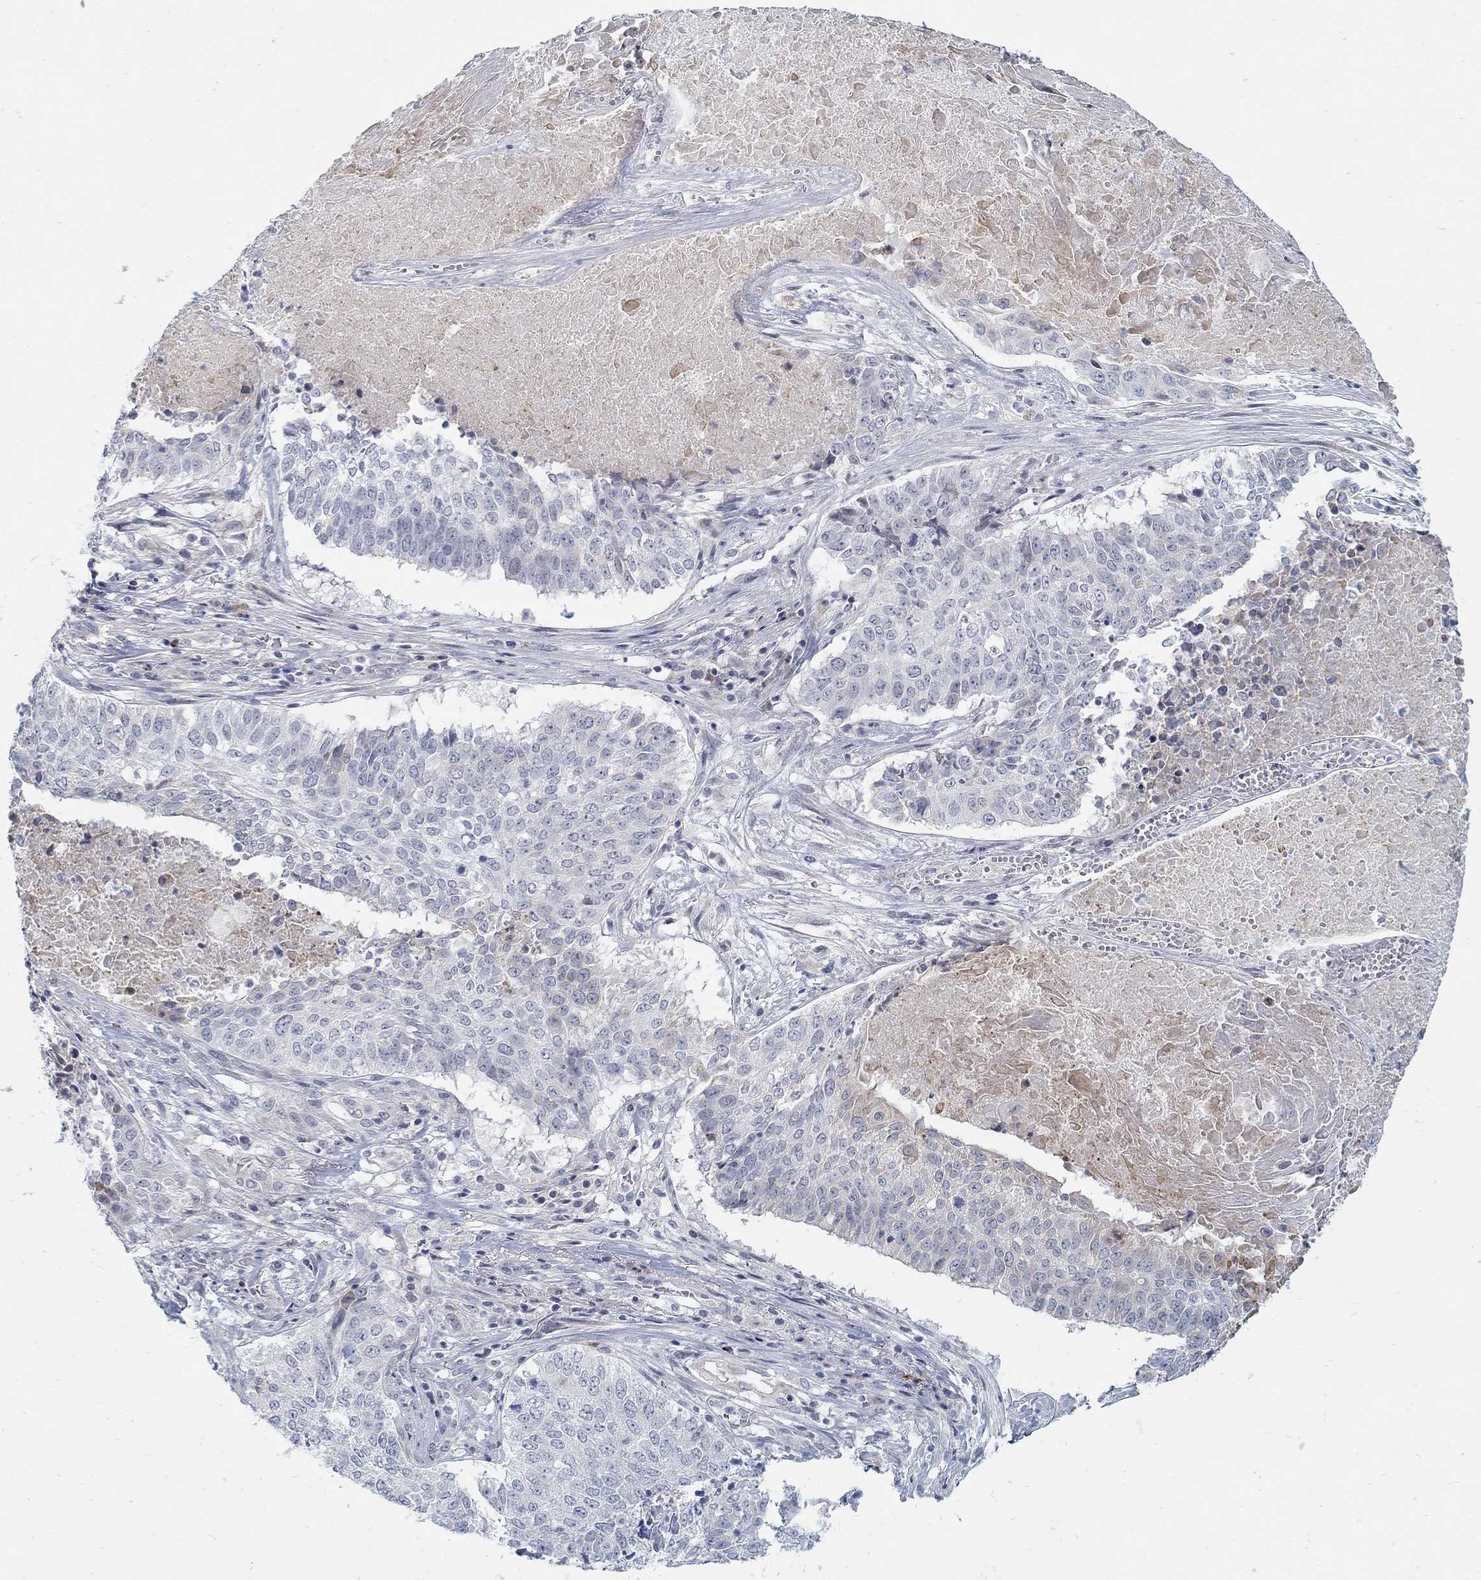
{"staining": {"intensity": "negative", "quantity": "none", "location": "none"}, "tissue": "lung cancer", "cell_type": "Tumor cells", "image_type": "cancer", "snomed": [{"axis": "morphology", "description": "Squamous cell carcinoma, NOS"}, {"axis": "topography", "description": "Lung"}], "caption": "High power microscopy image of an immunohistochemistry (IHC) image of squamous cell carcinoma (lung), revealing no significant staining in tumor cells.", "gene": "ANO7", "patient": {"sex": "male", "age": 64}}